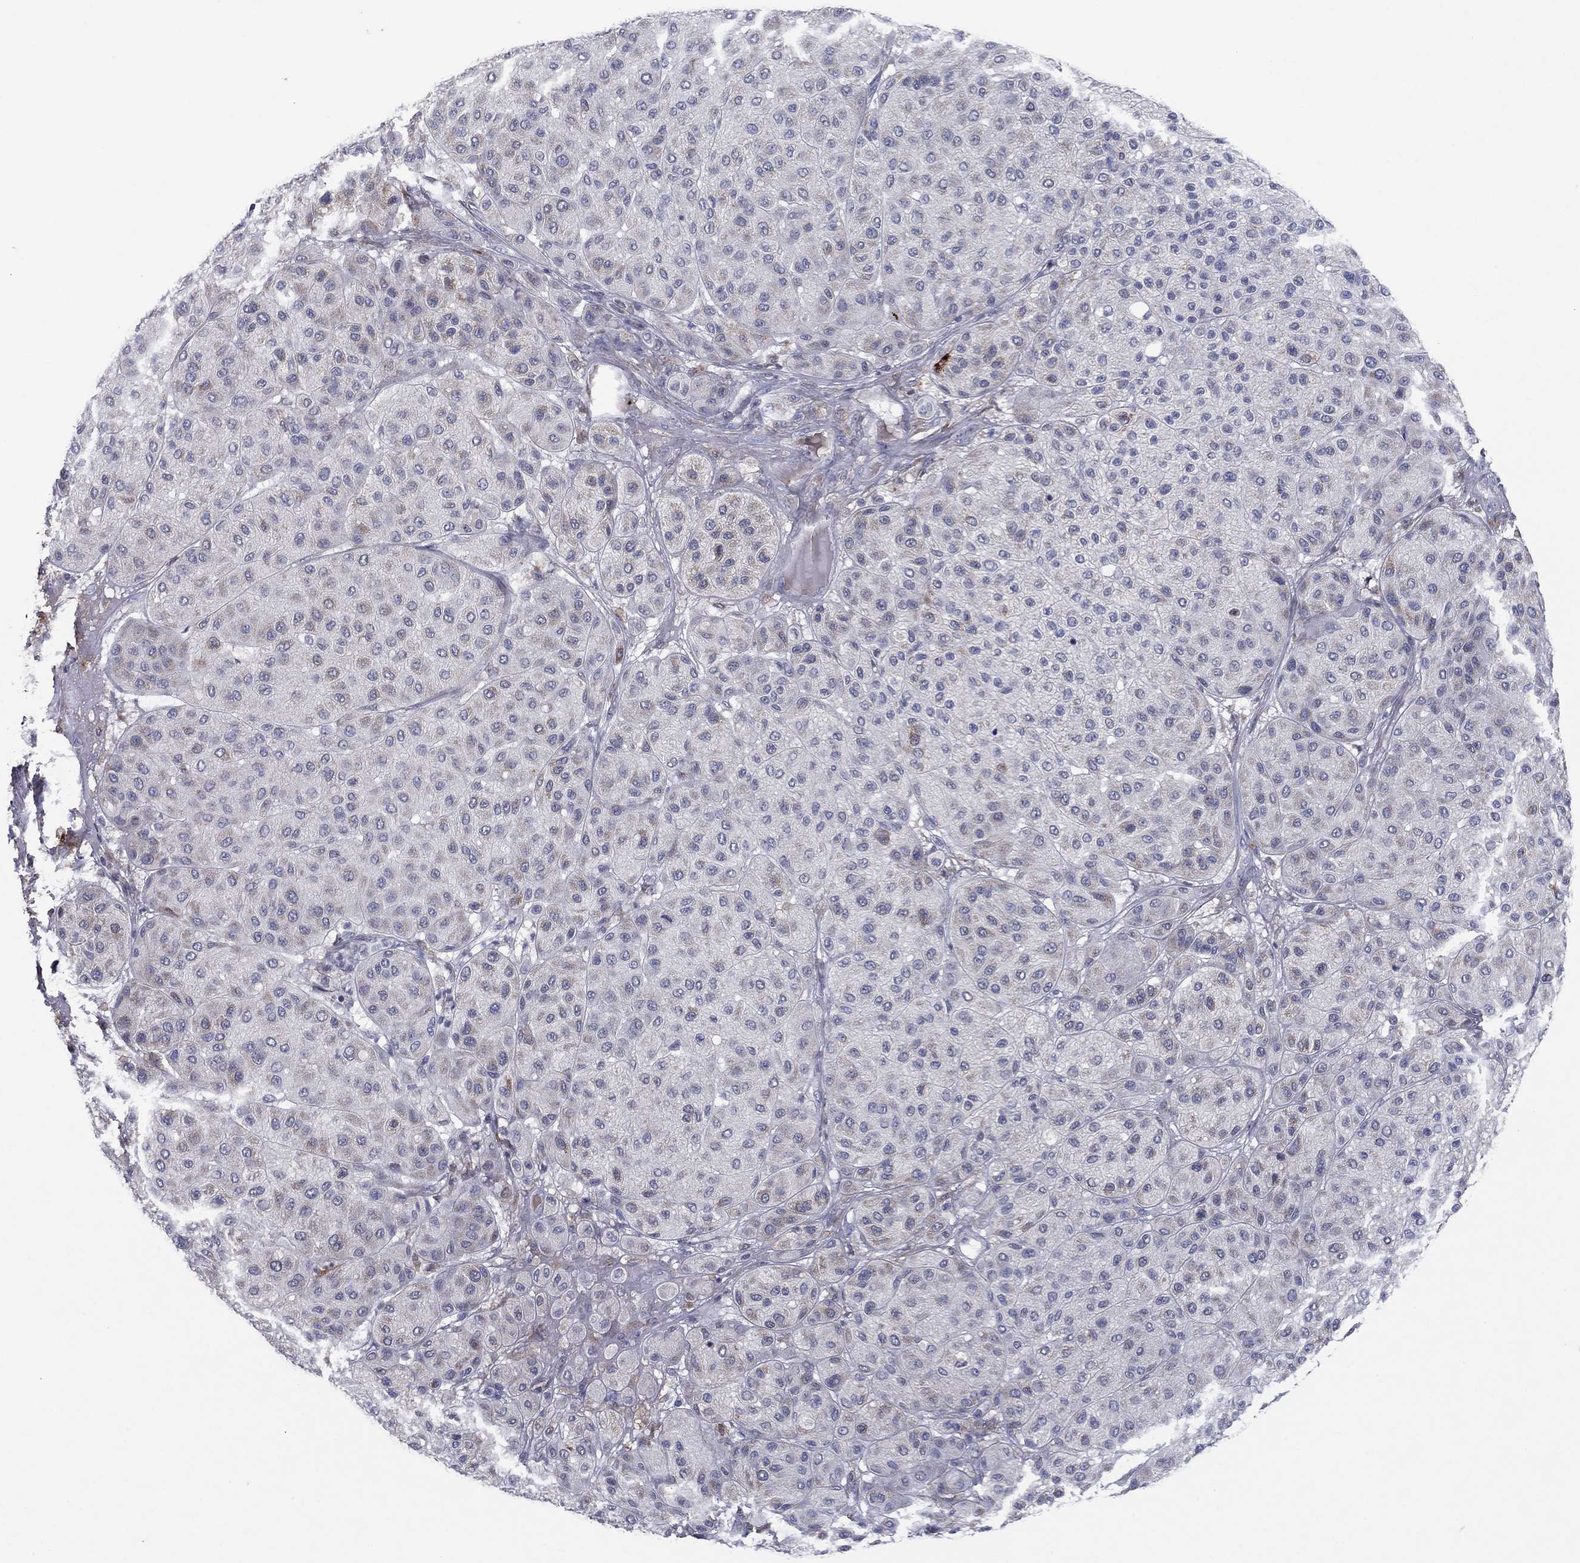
{"staining": {"intensity": "negative", "quantity": "none", "location": "none"}, "tissue": "melanoma", "cell_type": "Tumor cells", "image_type": "cancer", "snomed": [{"axis": "morphology", "description": "Malignant melanoma, Metastatic site"}, {"axis": "topography", "description": "Smooth muscle"}], "caption": "IHC photomicrograph of human malignant melanoma (metastatic site) stained for a protein (brown), which reveals no expression in tumor cells.", "gene": "PTGDS", "patient": {"sex": "male", "age": 41}}